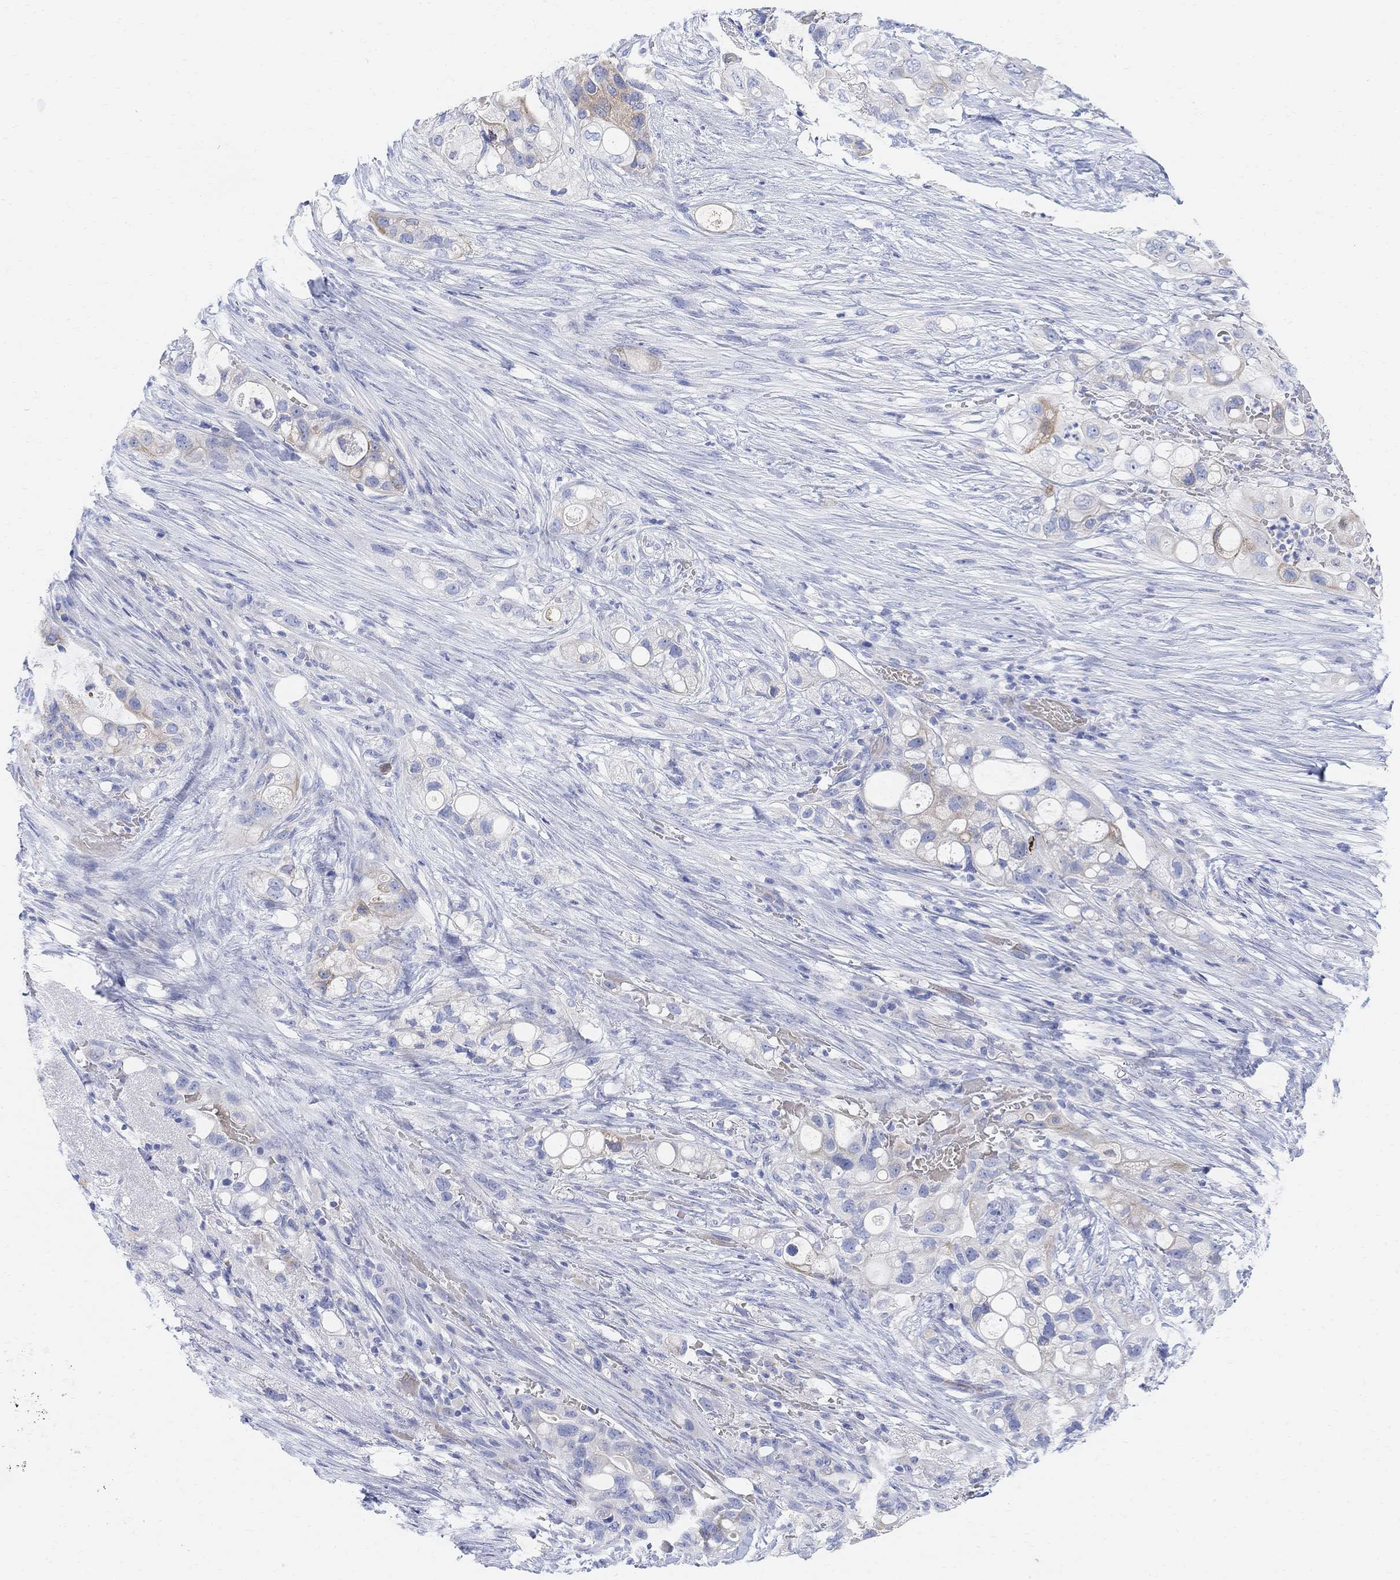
{"staining": {"intensity": "moderate", "quantity": "<25%", "location": "cytoplasmic/membranous"}, "tissue": "pancreatic cancer", "cell_type": "Tumor cells", "image_type": "cancer", "snomed": [{"axis": "morphology", "description": "Adenocarcinoma, NOS"}, {"axis": "topography", "description": "Pancreas"}], "caption": "Protein staining by IHC shows moderate cytoplasmic/membranous positivity in about <25% of tumor cells in pancreatic adenocarcinoma.", "gene": "RETNLB", "patient": {"sex": "female", "age": 72}}